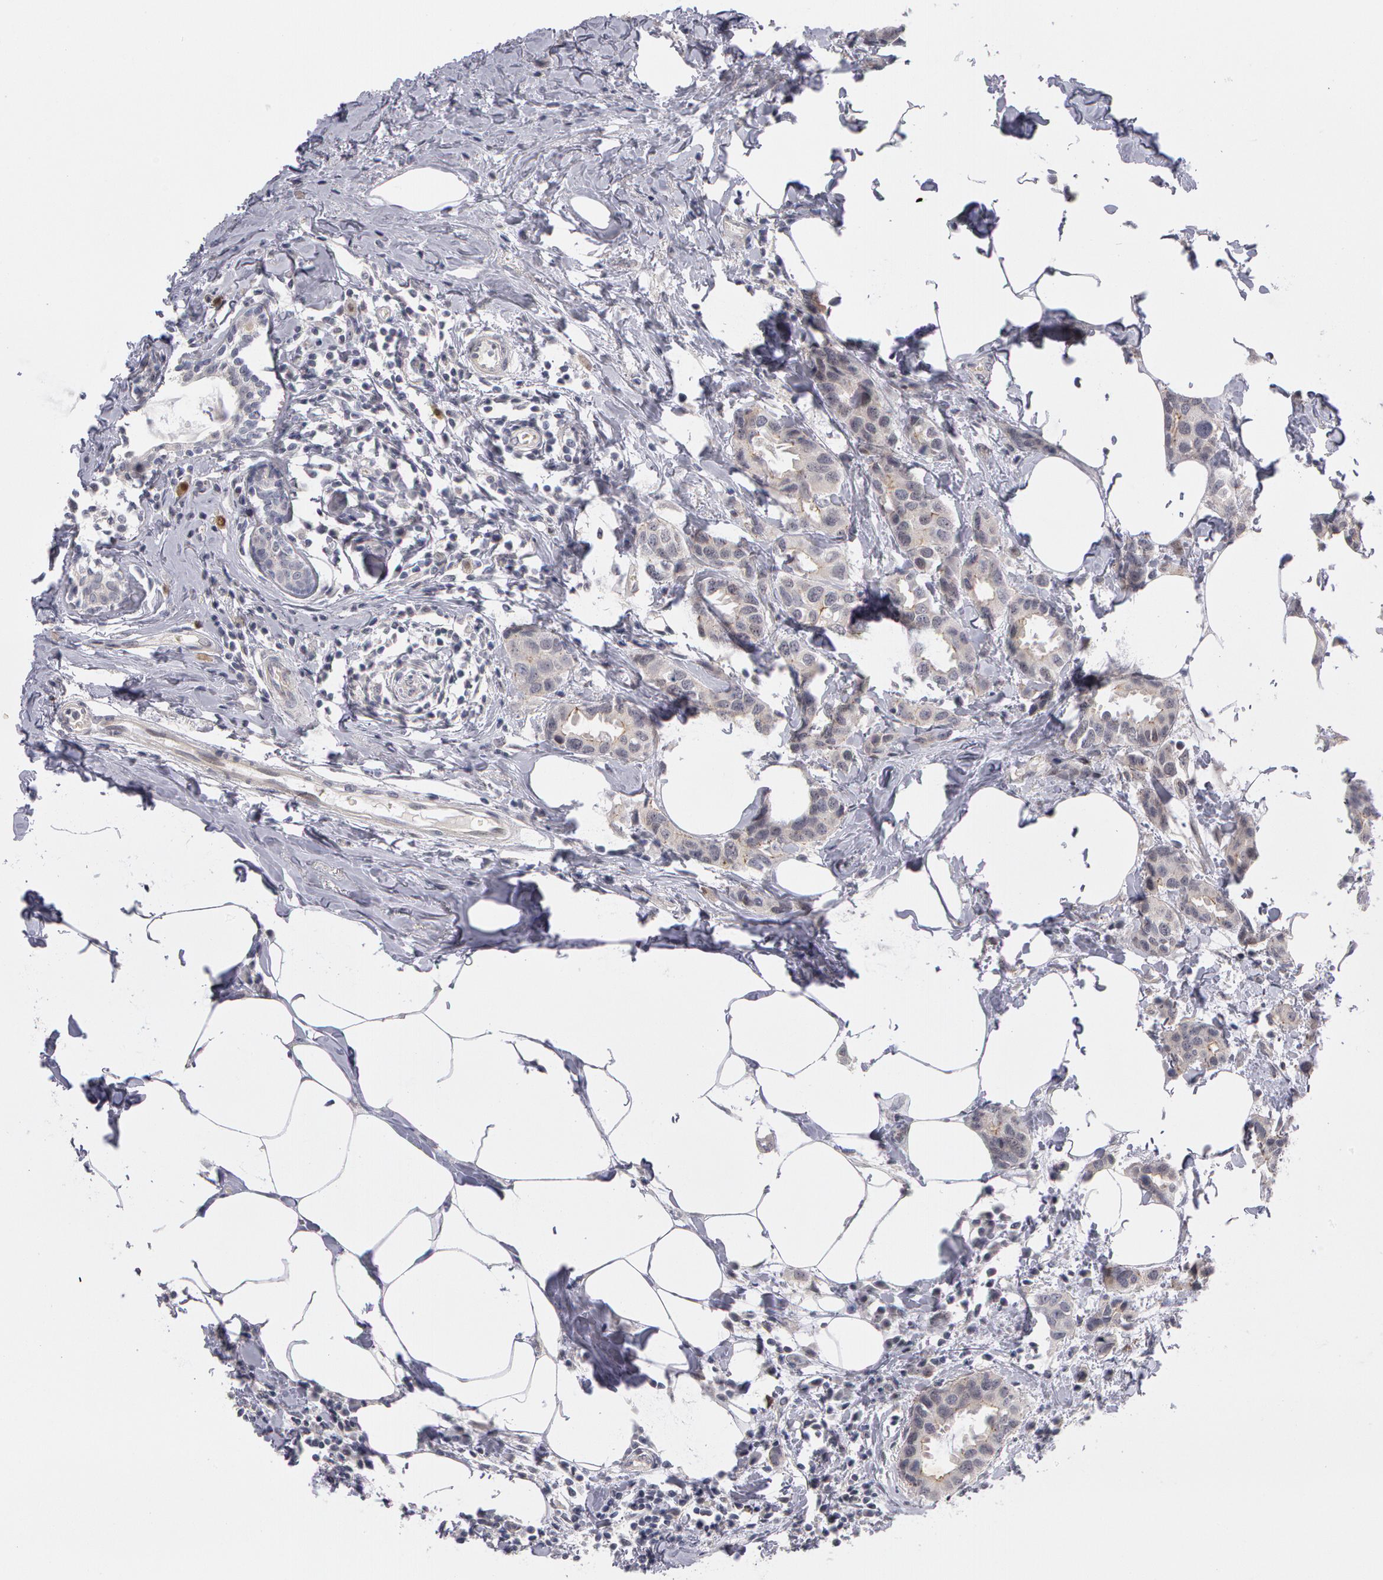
{"staining": {"intensity": "negative", "quantity": "none", "location": "none"}, "tissue": "breast cancer", "cell_type": "Tumor cells", "image_type": "cancer", "snomed": [{"axis": "morphology", "description": "Normal tissue, NOS"}, {"axis": "morphology", "description": "Duct carcinoma"}, {"axis": "topography", "description": "Breast"}], "caption": "Tumor cells show no significant protein staining in invasive ductal carcinoma (breast). (Brightfield microscopy of DAB (3,3'-diaminobenzidine) IHC at high magnification).", "gene": "PRICKLE1", "patient": {"sex": "female", "age": 50}}